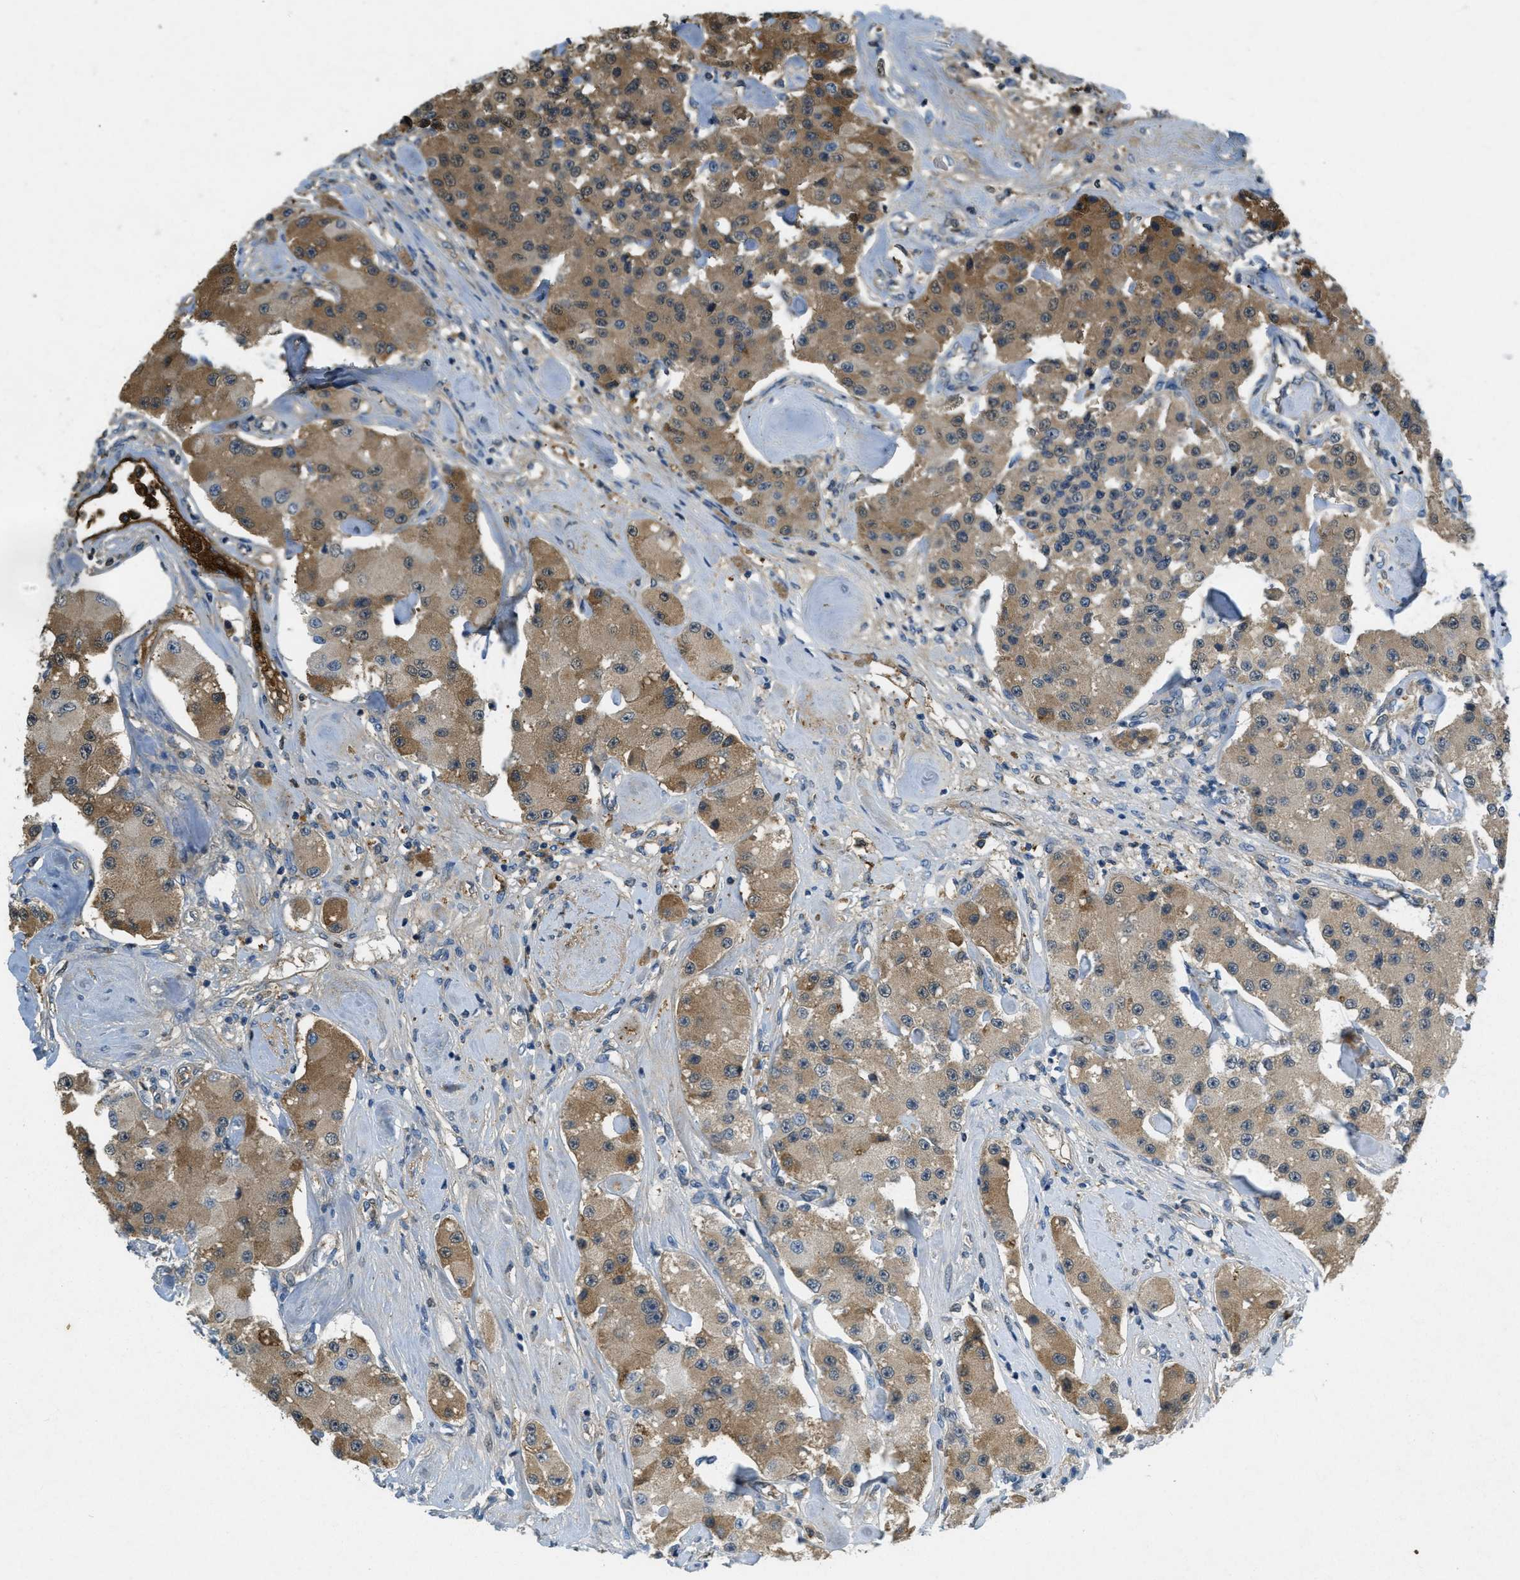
{"staining": {"intensity": "moderate", "quantity": ">75%", "location": "cytoplasmic/membranous"}, "tissue": "carcinoid", "cell_type": "Tumor cells", "image_type": "cancer", "snomed": [{"axis": "morphology", "description": "Carcinoid, malignant, NOS"}, {"axis": "topography", "description": "Pancreas"}], "caption": "A micrograph of human carcinoid stained for a protein exhibits moderate cytoplasmic/membranous brown staining in tumor cells.", "gene": "PRTN3", "patient": {"sex": "male", "age": 41}}